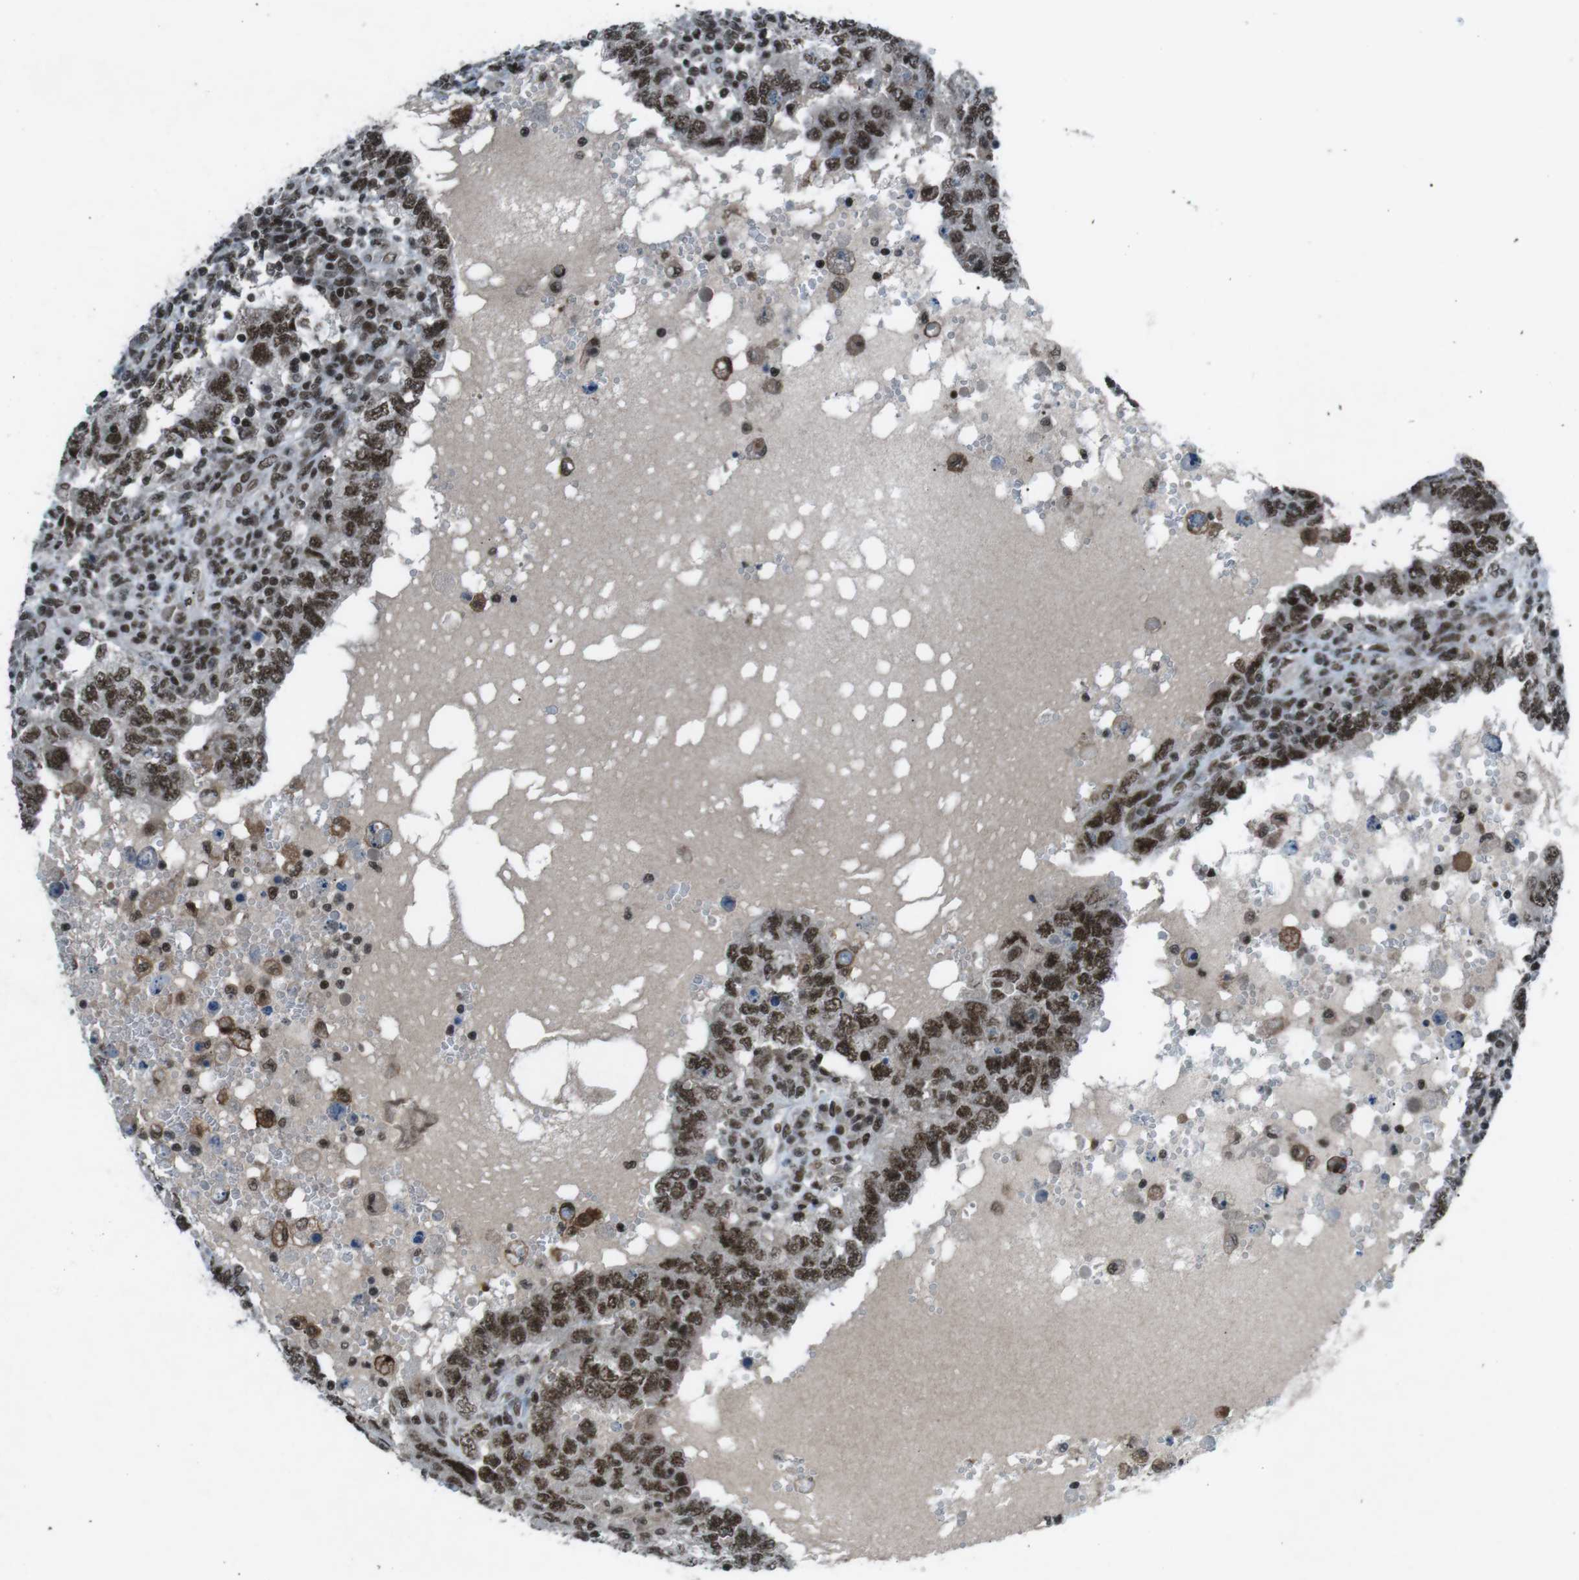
{"staining": {"intensity": "strong", "quantity": ">75%", "location": "nuclear"}, "tissue": "testis cancer", "cell_type": "Tumor cells", "image_type": "cancer", "snomed": [{"axis": "morphology", "description": "Carcinoma, Embryonal, NOS"}, {"axis": "topography", "description": "Testis"}], "caption": "IHC histopathology image of embryonal carcinoma (testis) stained for a protein (brown), which shows high levels of strong nuclear staining in about >75% of tumor cells.", "gene": "TAF1", "patient": {"sex": "male", "age": 26}}